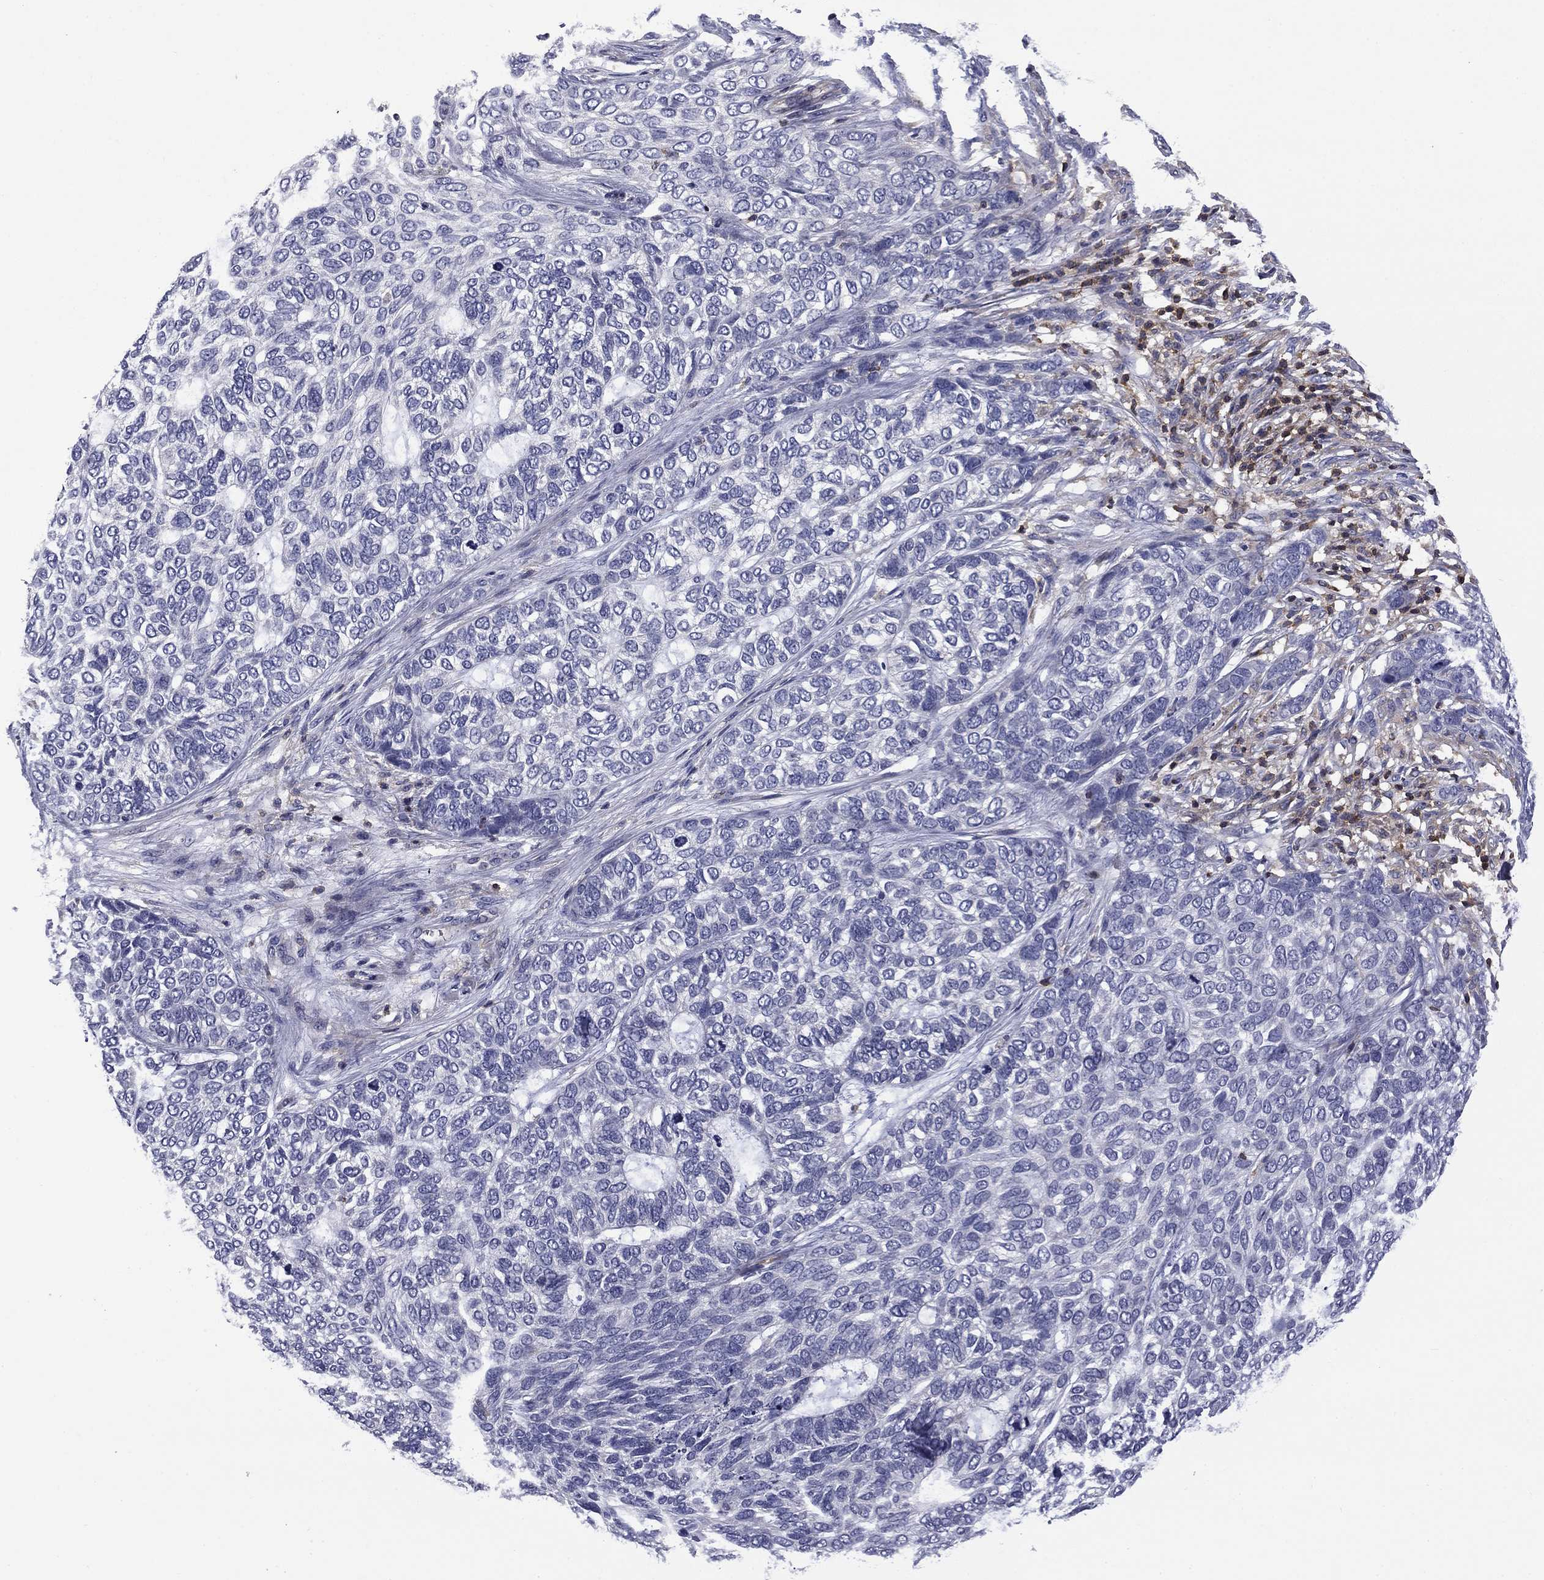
{"staining": {"intensity": "negative", "quantity": "none", "location": "none"}, "tissue": "skin cancer", "cell_type": "Tumor cells", "image_type": "cancer", "snomed": [{"axis": "morphology", "description": "Basal cell carcinoma"}, {"axis": "topography", "description": "Skin"}], "caption": "Skin cancer (basal cell carcinoma) stained for a protein using immunohistochemistry displays no positivity tumor cells.", "gene": "ARHGAP45", "patient": {"sex": "female", "age": 65}}